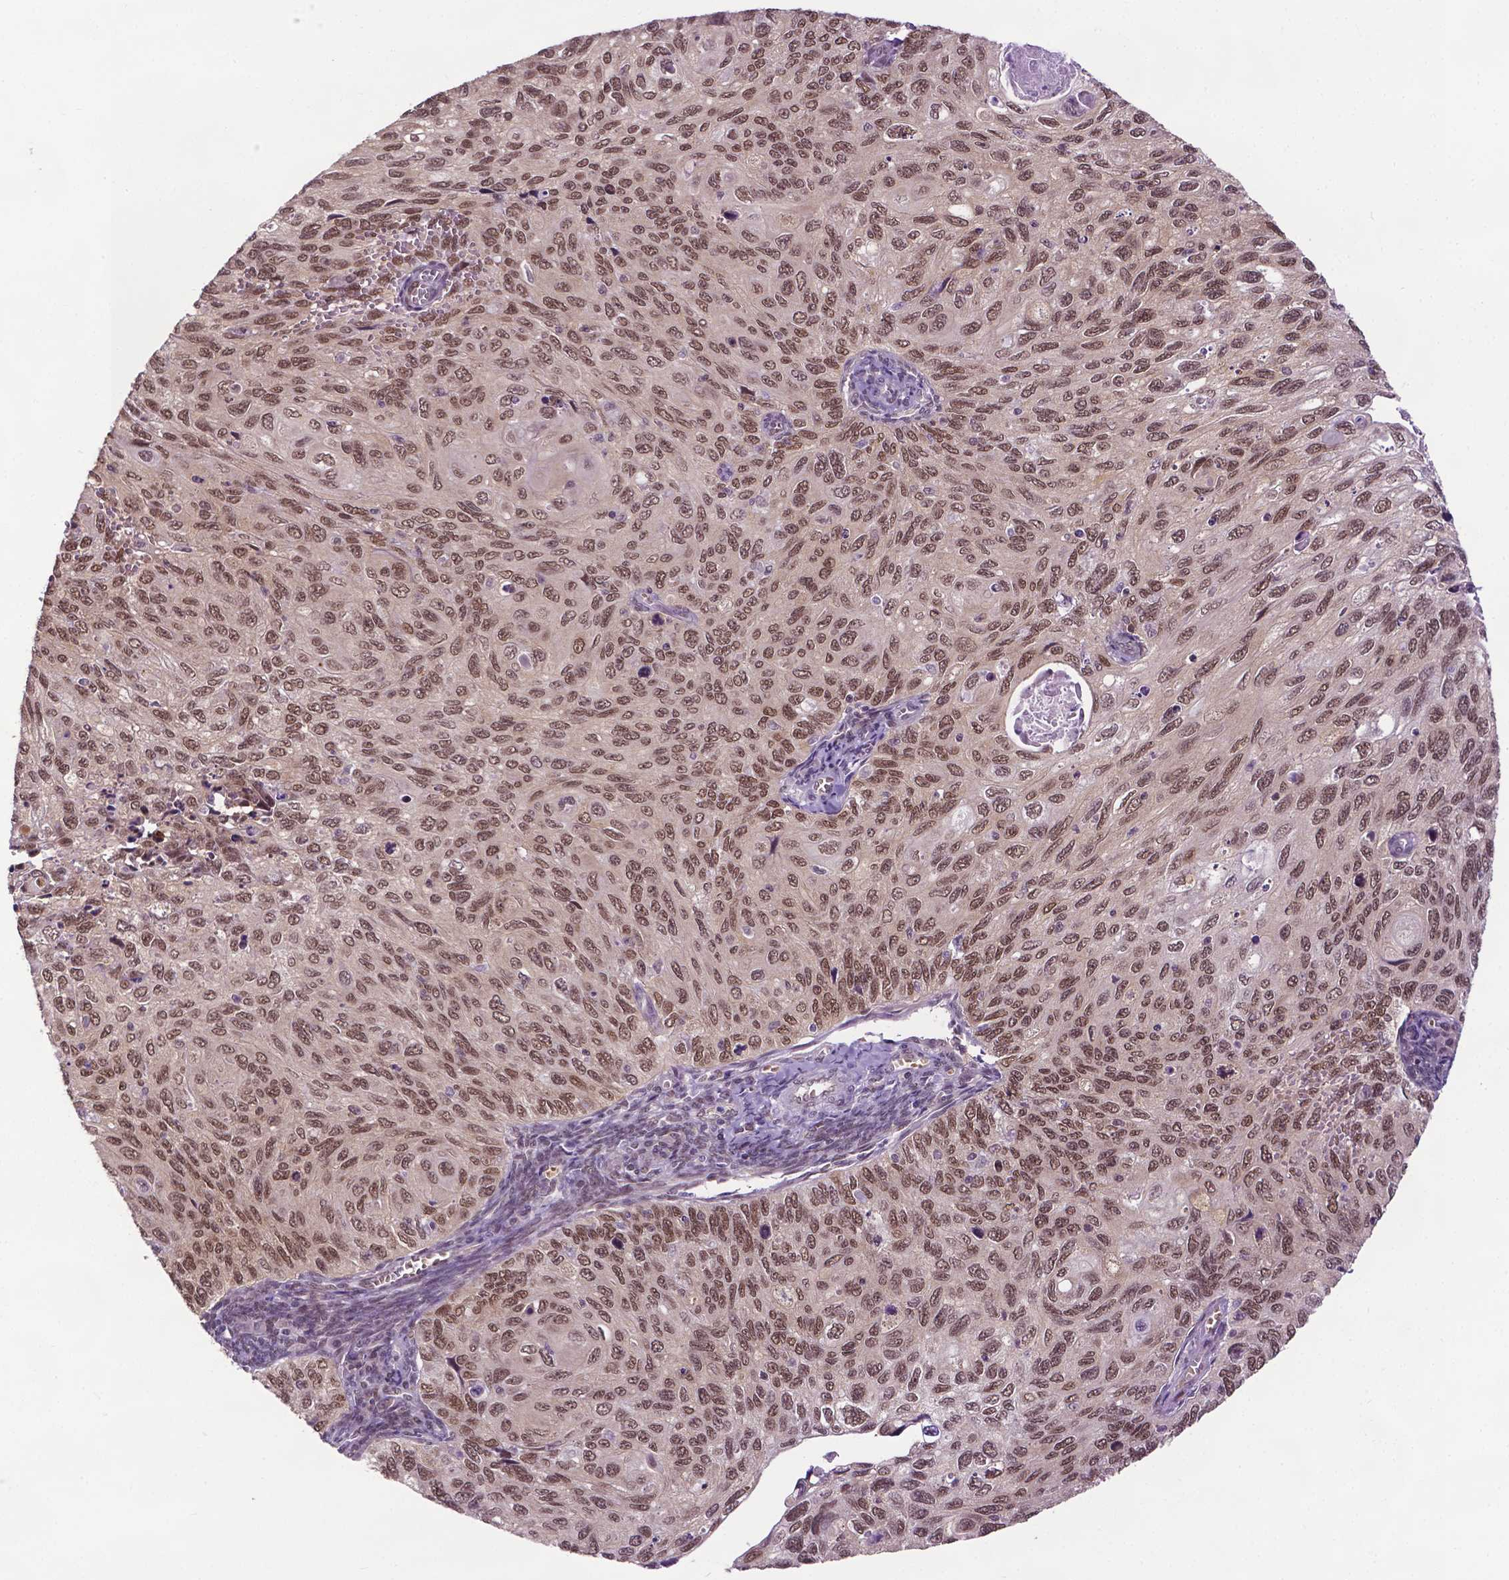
{"staining": {"intensity": "moderate", "quantity": ">75%", "location": "nuclear"}, "tissue": "cervical cancer", "cell_type": "Tumor cells", "image_type": "cancer", "snomed": [{"axis": "morphology", "description": "Squamous cell carcinoma, NOS"}, {"axis": "topography", "description": "Cervix"}], "caption": "Protein expression analysis of human cervical cancer (squamous cell carcinoma) reveals moderate nuclear expression in about >75% of tumor cells.", "gene": "UBQLN4", "patient": {"sex": "female", "age": 70}}